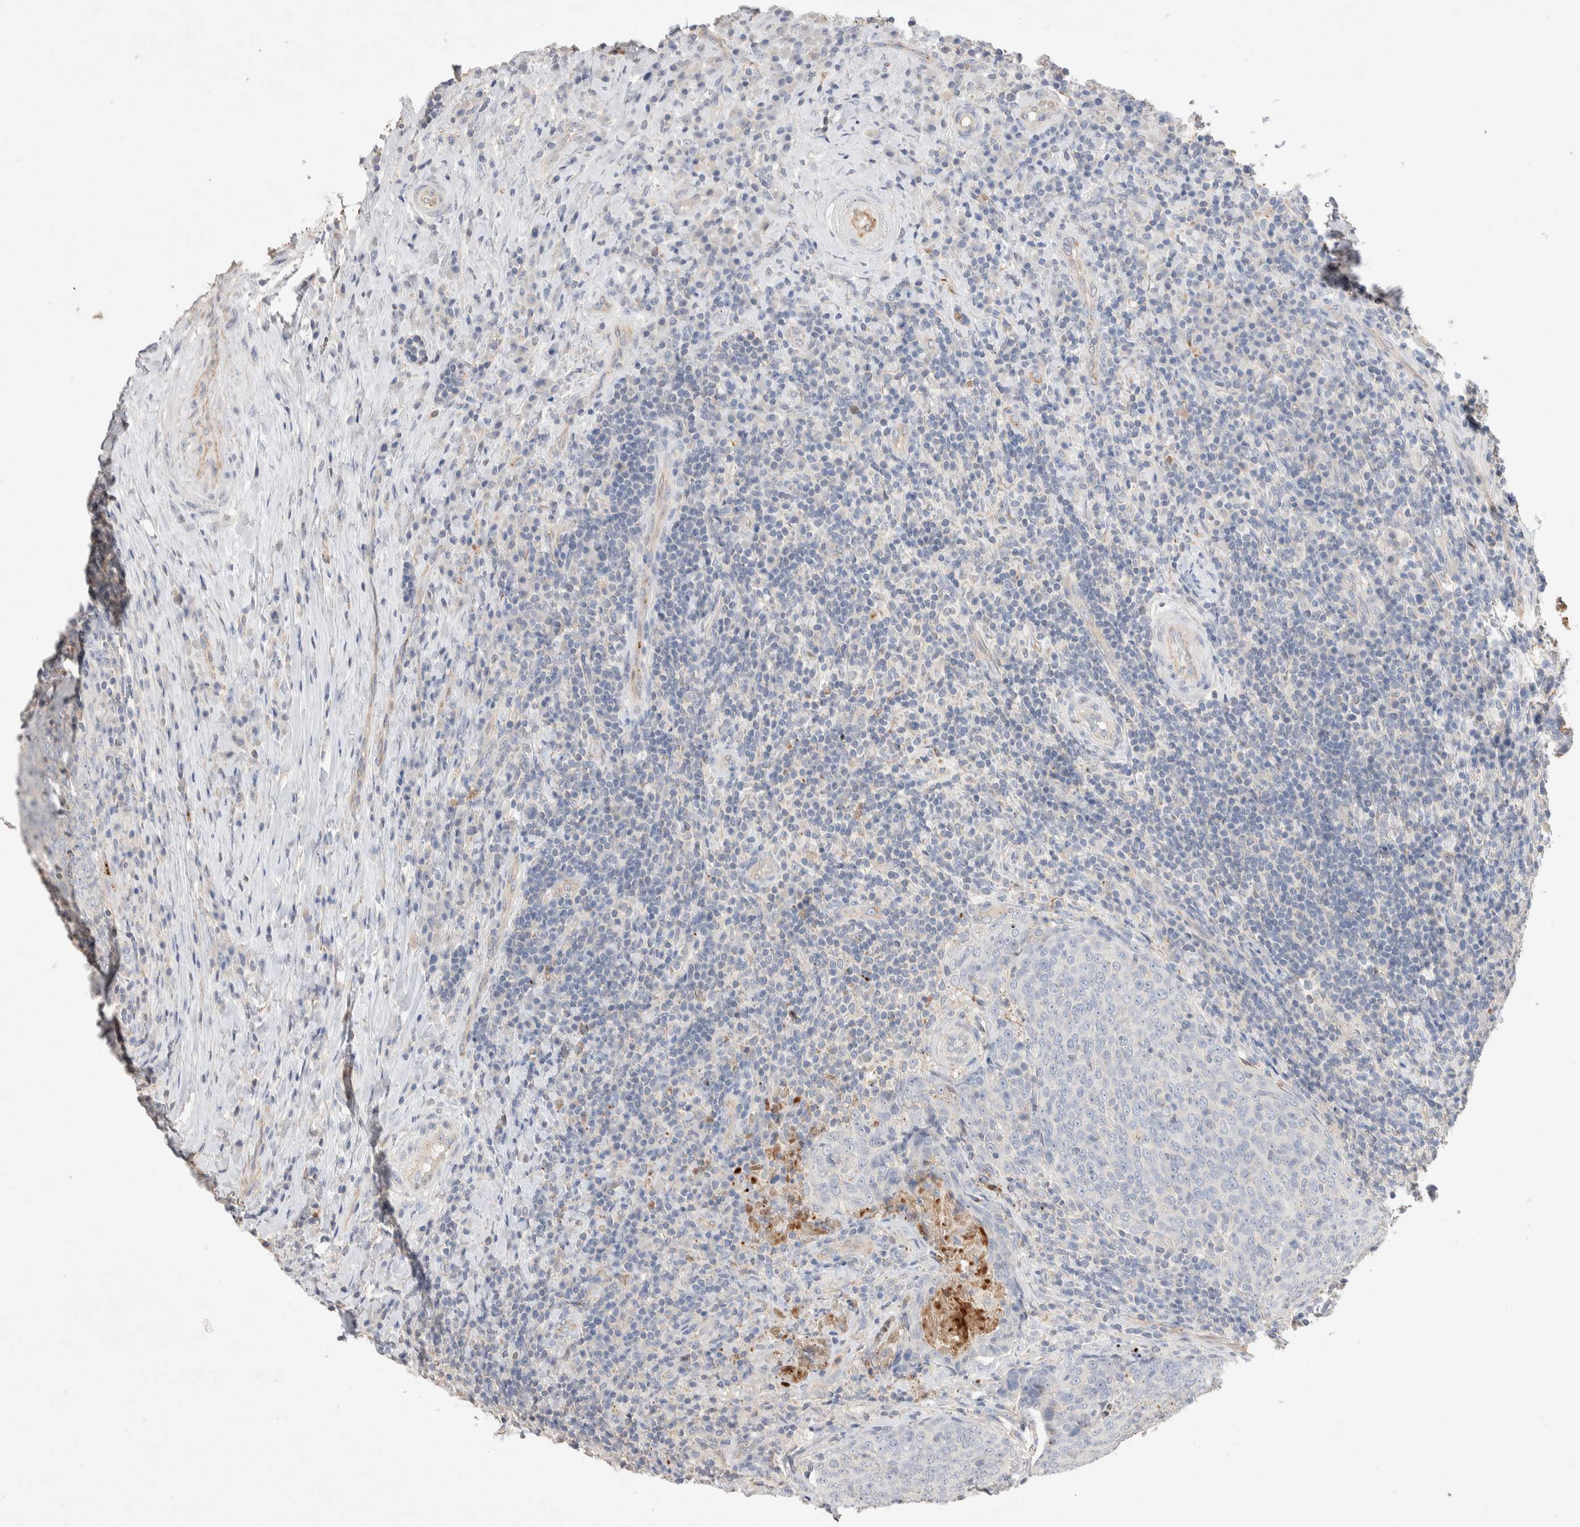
{"staining": {"intensity": "negative", "quantity": "none", "location": "none"}, "tissue": "head and neck cancer", "cell_type": "Tumor cells", "image_type": "cancer", "snomed": [{"axis": "morphology", "description": "Squamous cell carcinoma, NOS"}, {"axis": "morphology", "description": "Squamous cell carcinoma, metastatic, NOS"}, {"axis": "topography", "description": "Lymph node"}, {"axis": "topography", "description": "Head-Neck"}], "caption": "Tumor cells show no significant positivity in head and neck cancer (metastatic squamous cell carcinoma). The staining was performed using DAB to visualize the protein expression in brown, while the nuclei were stained in blue with hematoxylin (Magnification: 20x).", "gene": "FFAR2", "patient": {"sex": "male", "age": 62}}